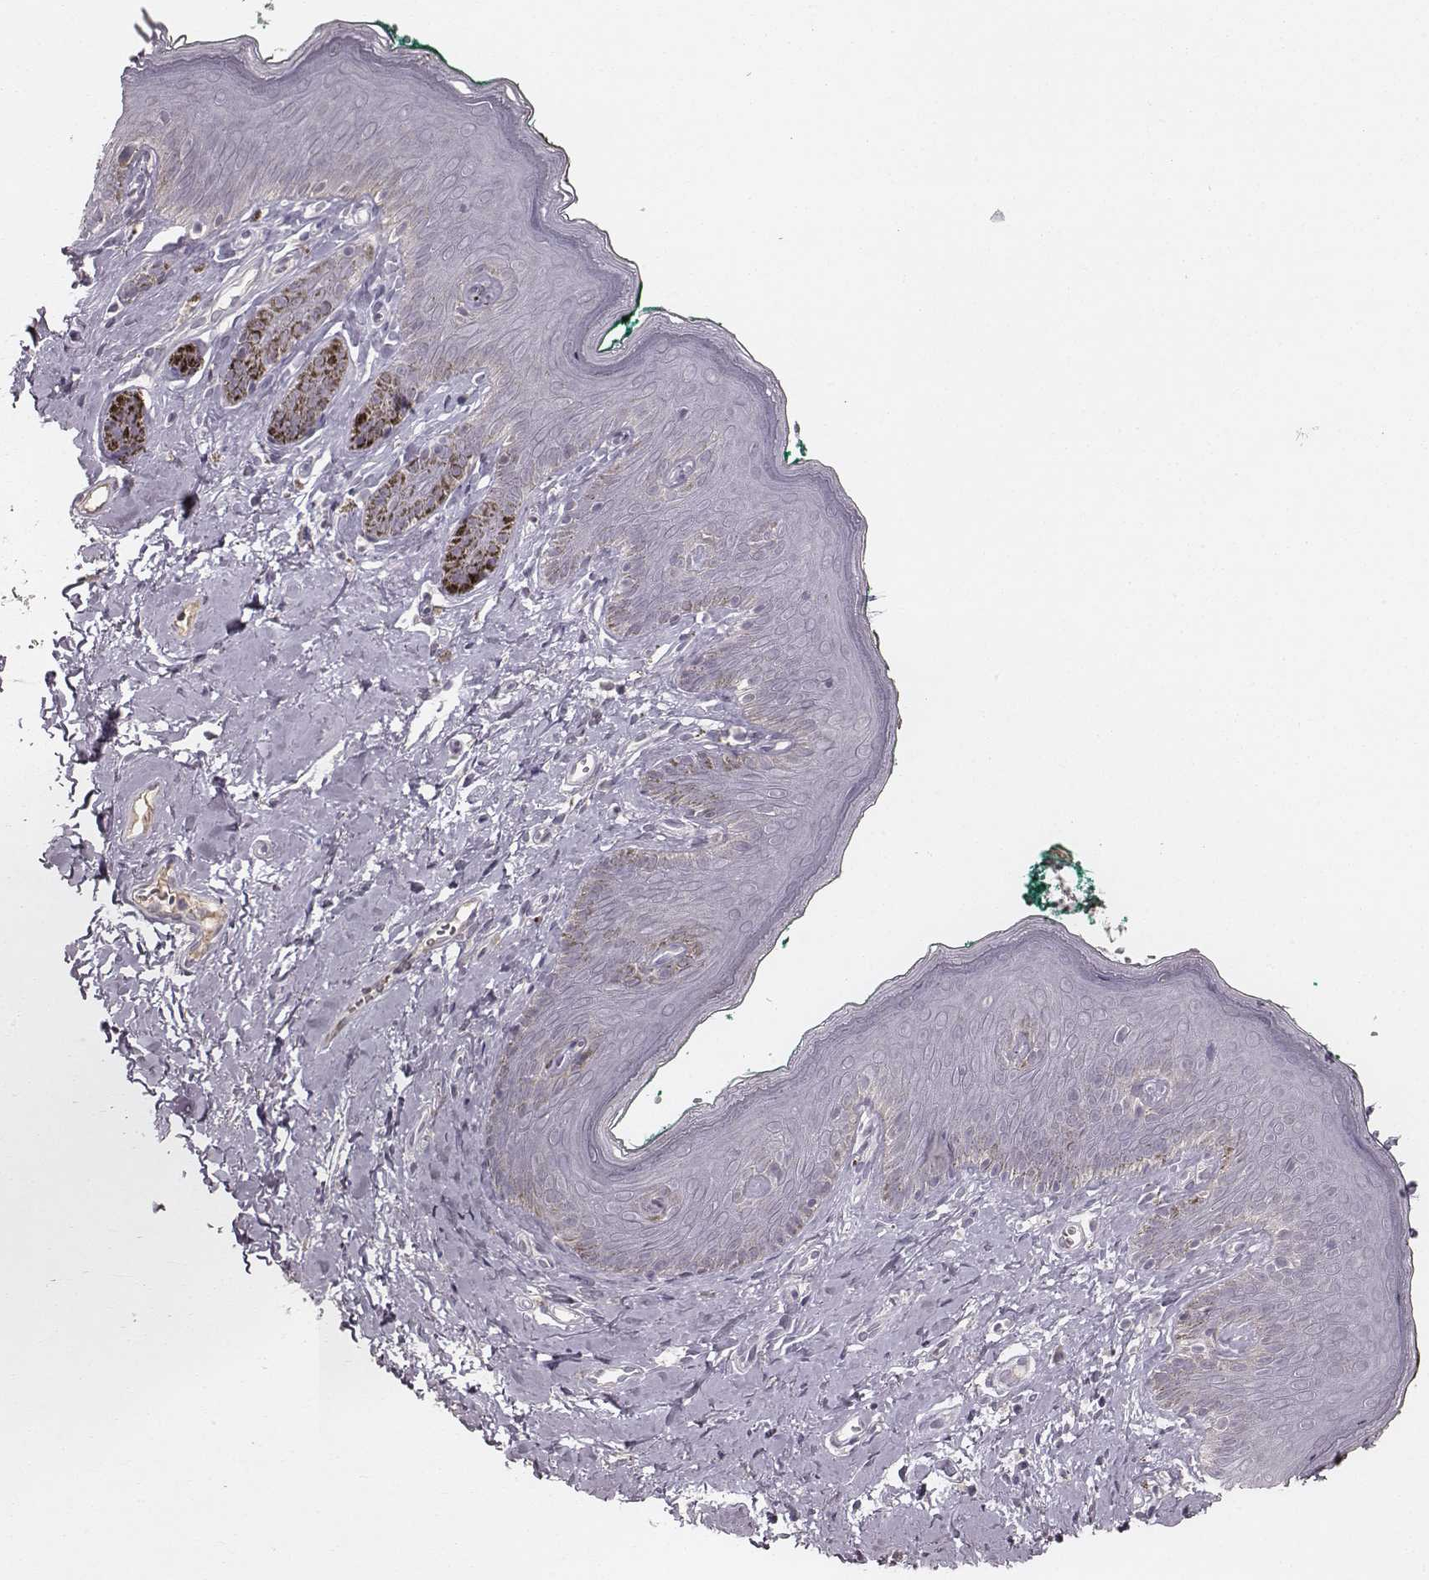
{"staining": {"intensity": "negative", "quantity": "none", "location": "none"}, "tissue": "skin", "cell_type": "Epidermal cells", "image_type": "normal", "snomed": [{"axis": "morphology", "description": "Normal tissue, NOS"}, {"axis": "topography", "description": "Vulva"}], "caption": "Human skin stained for a protein using immunohistochemistry displays no expression in epidermal cells.", "gene": "LY6K", "patient": {"sex": "female", "age": 66}}